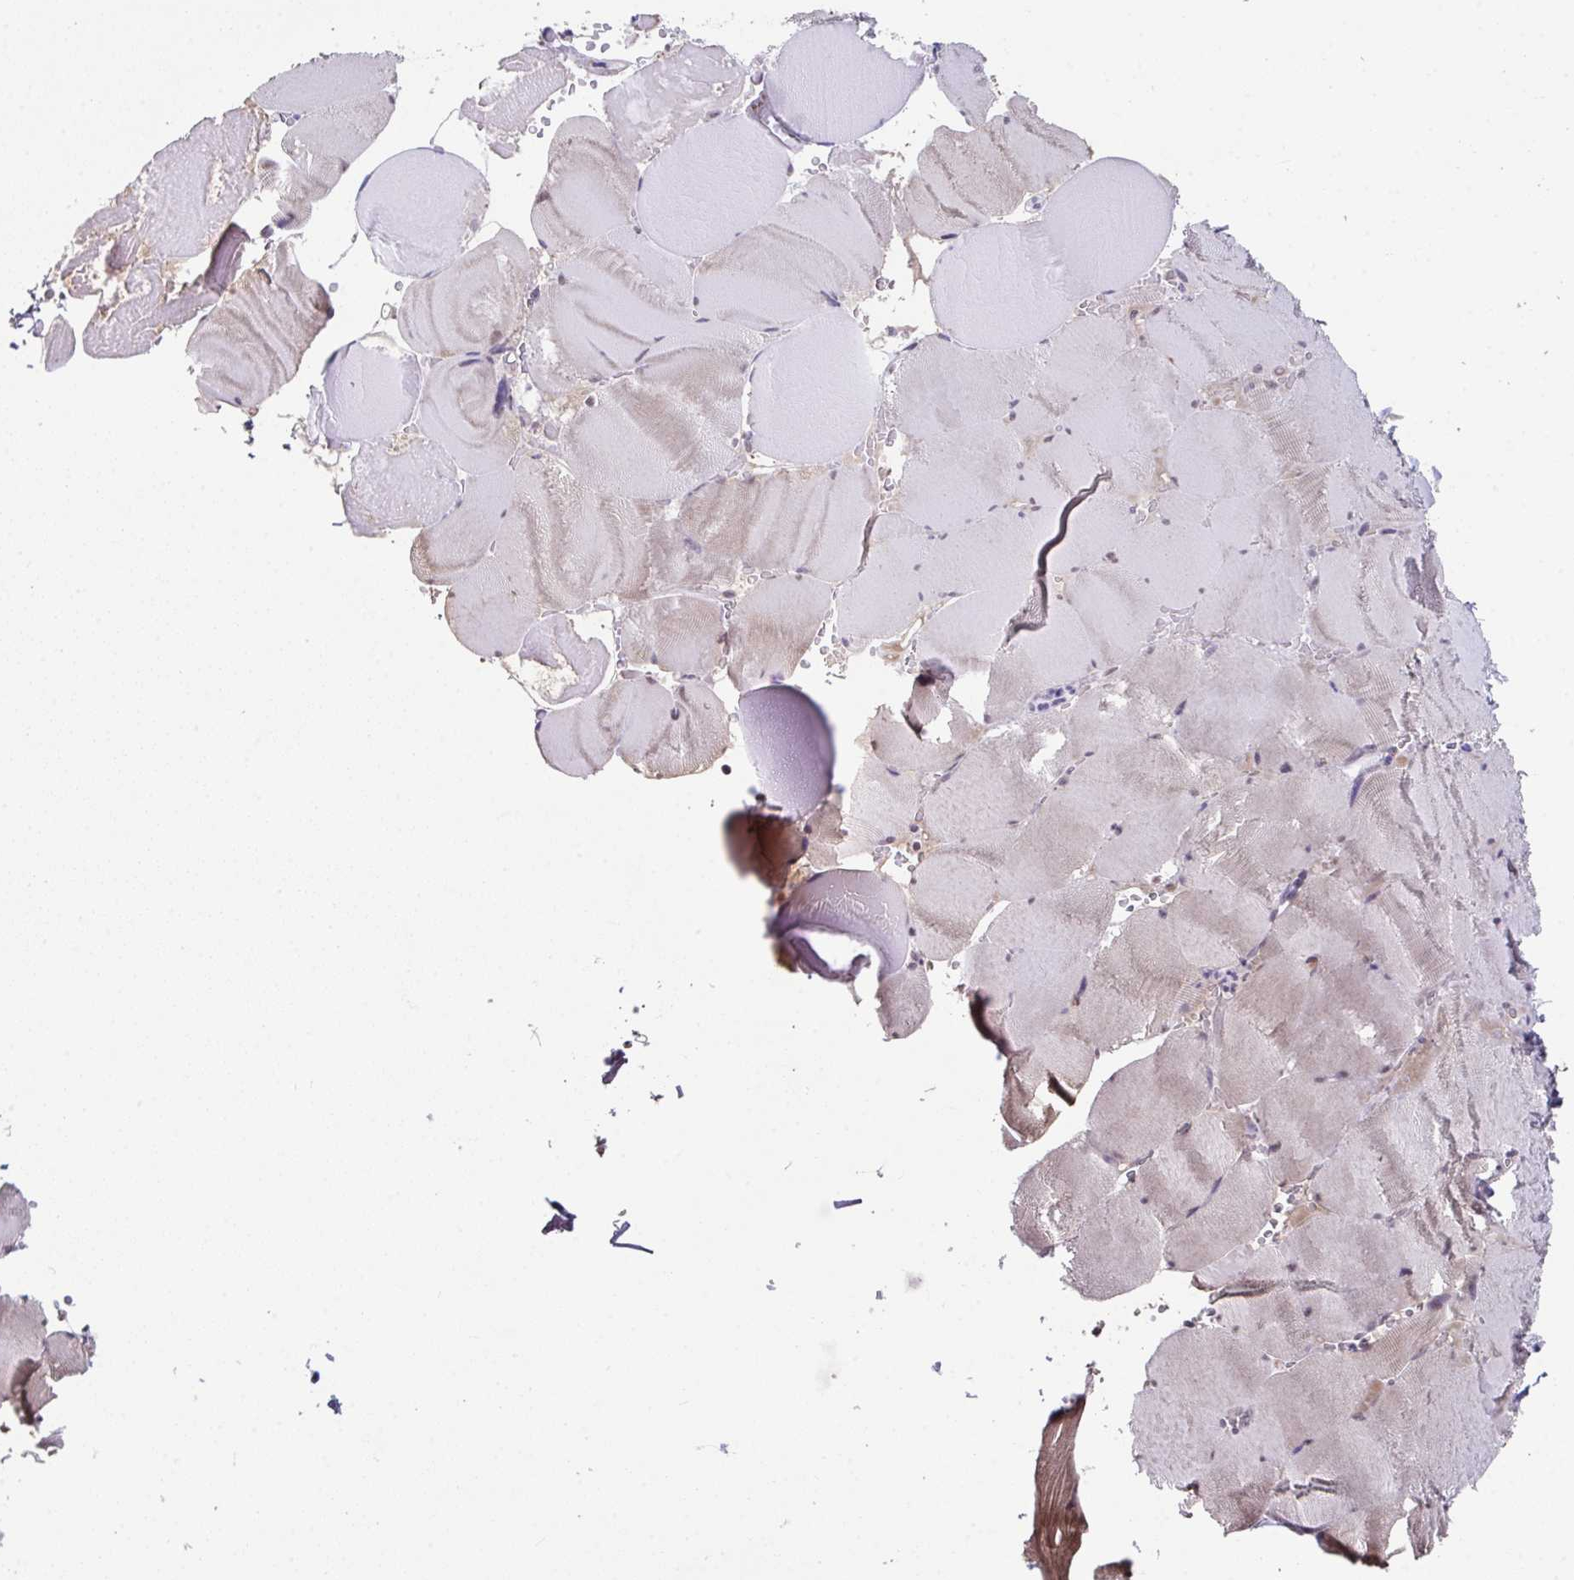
{"staining": {"intensity": "weak", "quantity": "<25%", "location": "cytoplasmic/membranous"}, "tissue": "skeletal muscle", "cell_type": "Myocytes", "image_type": "normal", "snomed": [{"axis": "morphology", "description": "Normal tissue, NOS"}, {"axis": "topography", "description": "Skeletal muscle"}, {"axis": "topography", "description": "Head-Neck"}], "caption": "Immunohistochemical staining of unremarkable human skeletal muscle exhibits no significant expression in myocytes.", "gene": "RBBP6", "patient": {"sex": "male", "age": 66}}